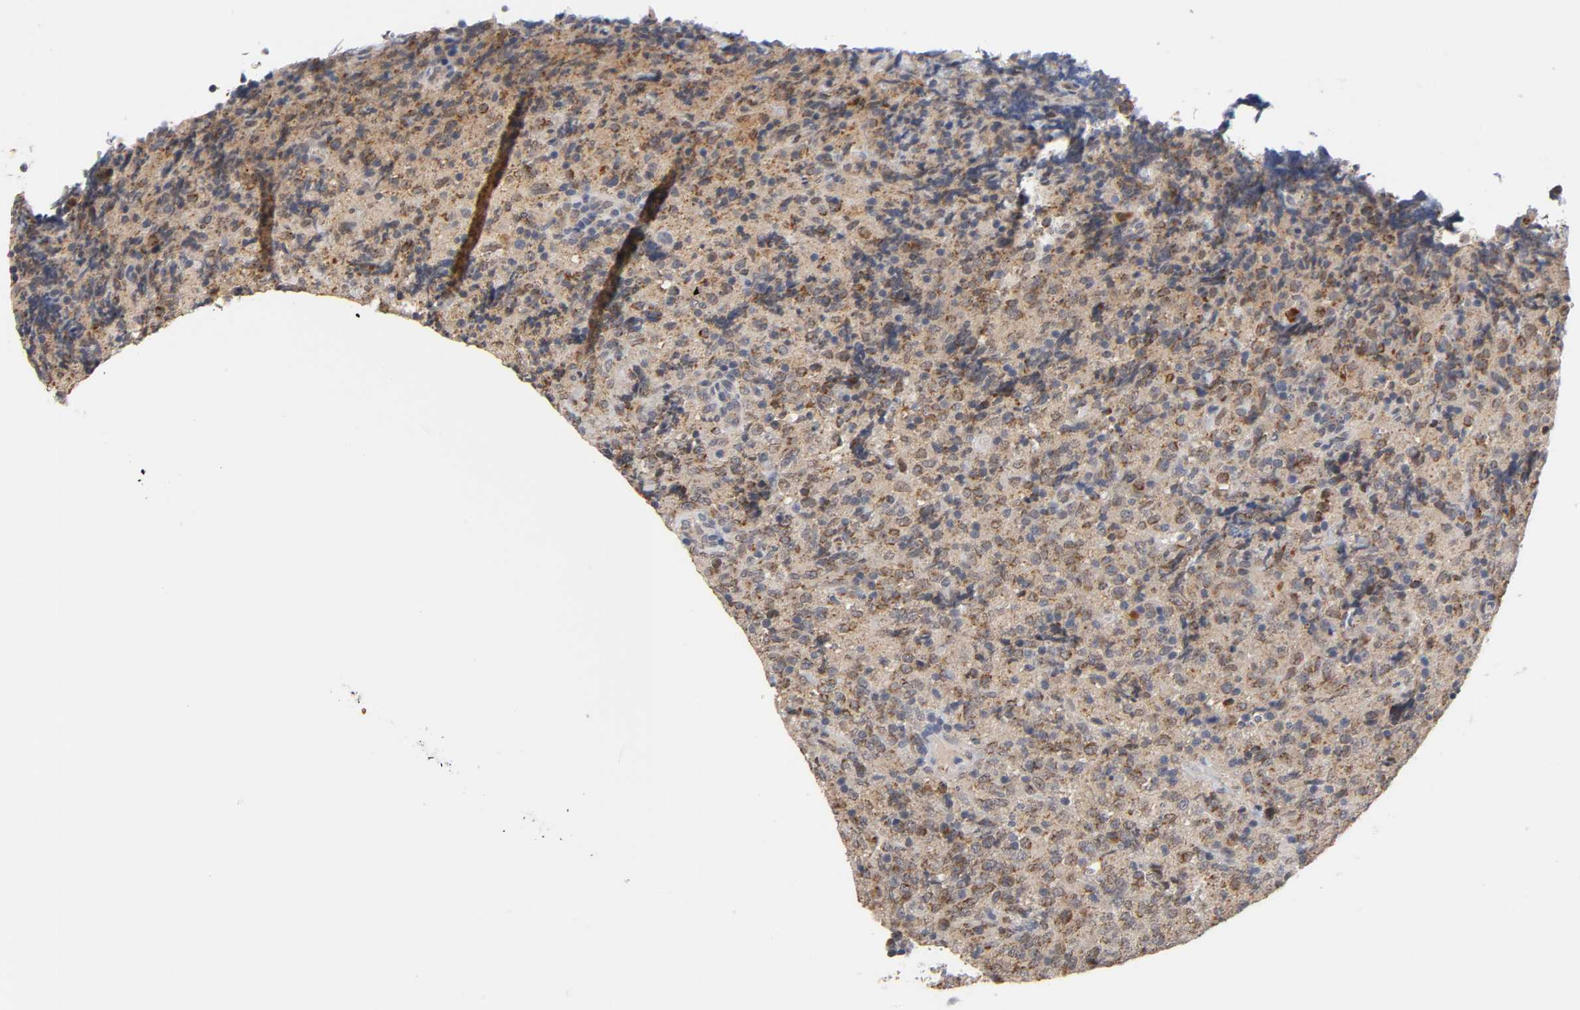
{"staining": {"intensity": "strong", "quantity": ">75%", "location": "cytoplasmic/membranous,nuclear"}, "tissue": "lymphoma", "cell_type": "Tumor cells", "image_type": "cancer", "snomed": [{"axis": "morphology", "description": "Malignant lymphoma, non-Hodgkin's type, High grade"}, {"axis": "topography", "description": "Tonsil"}], "caption": "Approximately >75% of tumor cells in high-grade malignant lymphoma, non-Hodgkin's type reveal strong cytoplasmic/membranous and nuclear protein positivity as visualized by brown immunohistochemical staining.", "gene": "GSTZ1", "patient": {"sex": "female", "age": 36}}